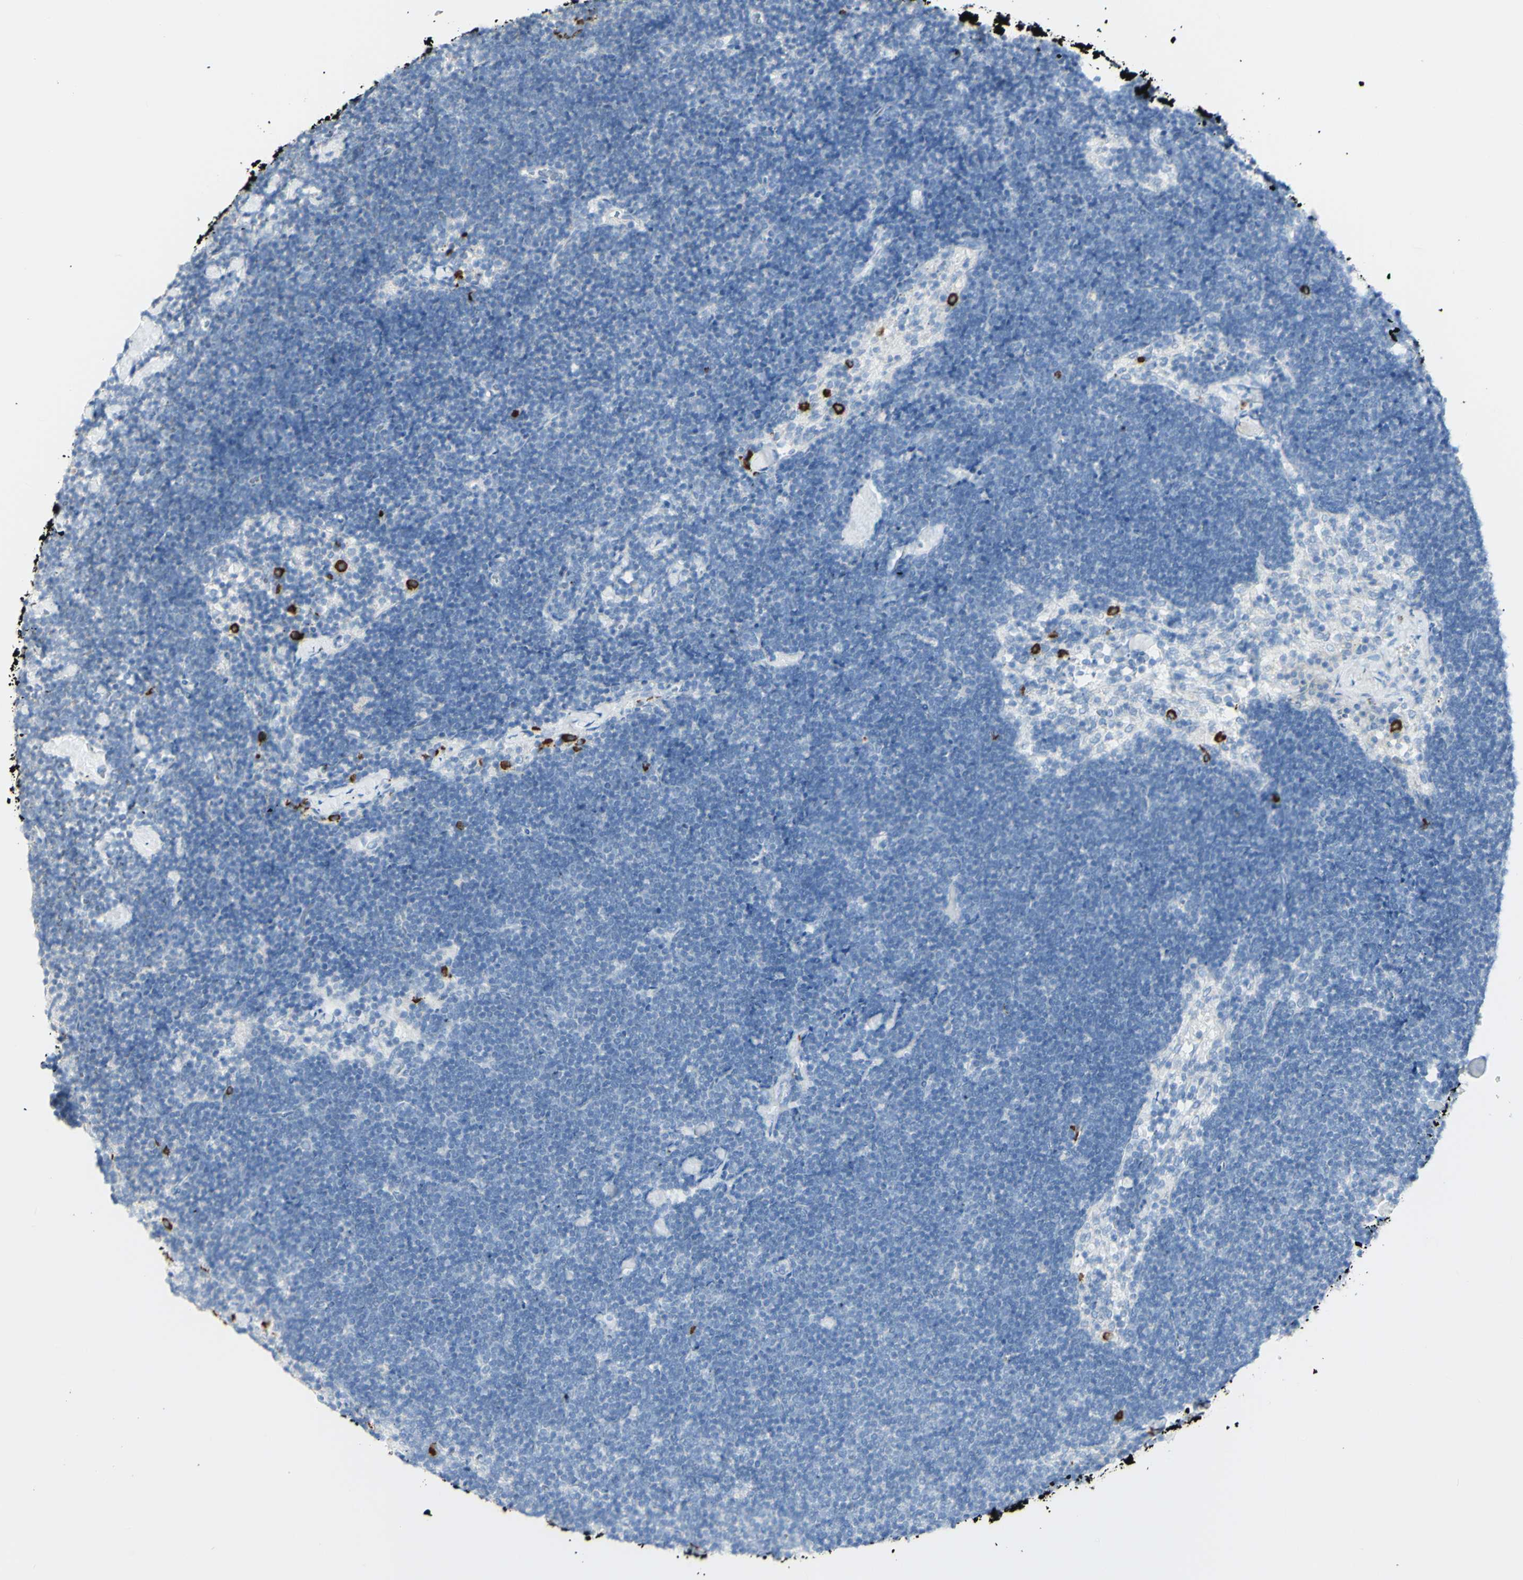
{"staining": {"intensity": "negative", "quantity": "none", "location": "none"}, "tissue": "lymph node", "cell_type": "Germinal center cells", "image_type": "normal", "snomed": [{"axis": "morphology", "description": "Normal tissue, NOS"}, {"axis": "topography", "description": "Lymph node"}], "caption": "Immunohistochemical staining of normal human lymph node reveals no significant positivity in germinal center cells.", "gene": "LETM1", "patient": {"sex": "male", "age": 63}}